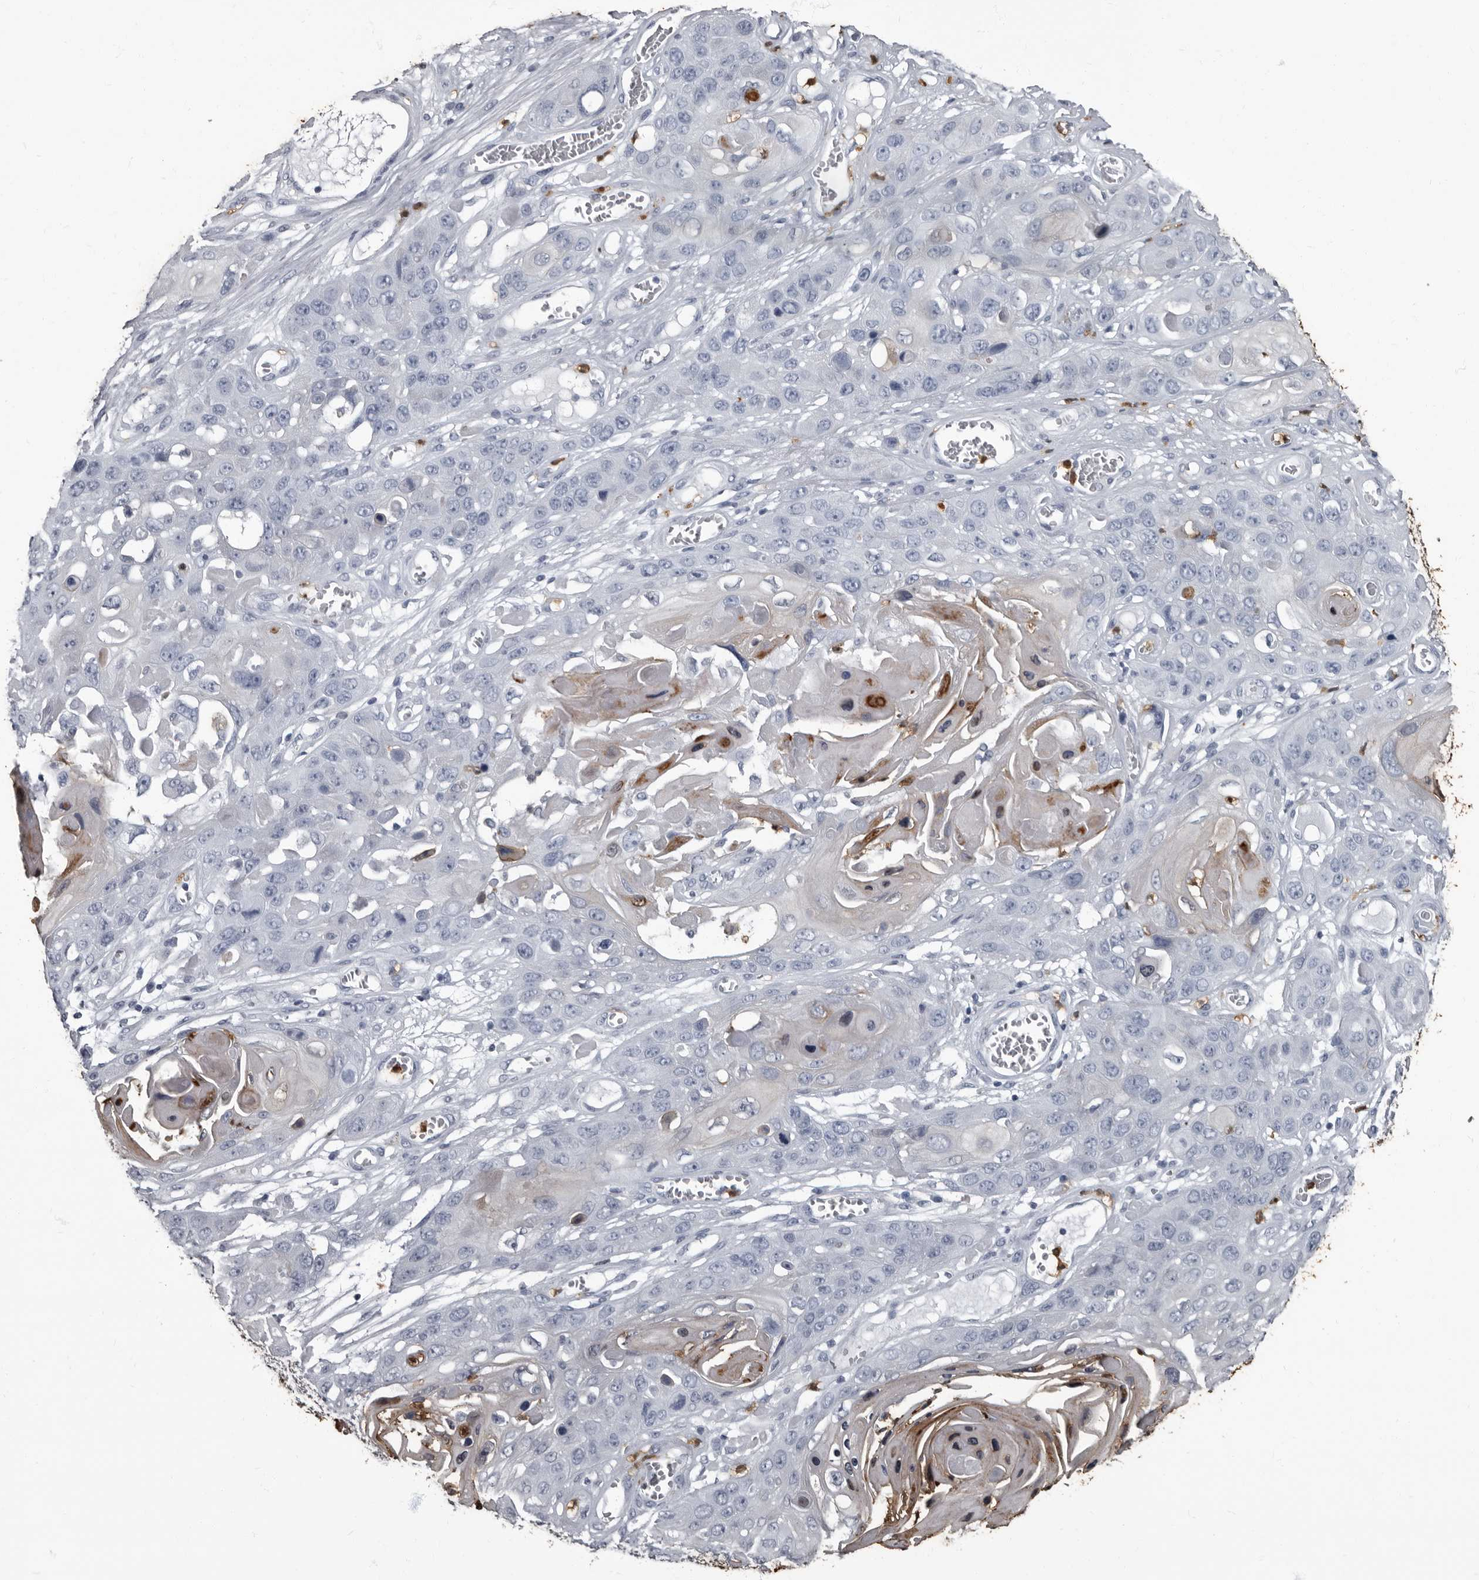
{"staining": {"intensity": "negative", "quantity": "none", "location": "none"}, "tissue": "skin cancer", "cell_type": "Tumor cells", "image_type": "cancer", "snomed": [{"axis": "morphology", "description": "Squamous cell carcinoma, NOS"}, {"axis": "topography", "description": "Skin"}], "caption": "Skin cancer (squamous cell carcinoma) was stained to show a protein in brown. There is no significant staining in tumor cells.", "gene": "TPD52L1", "patient": {"sex": "male", "age": 55}}